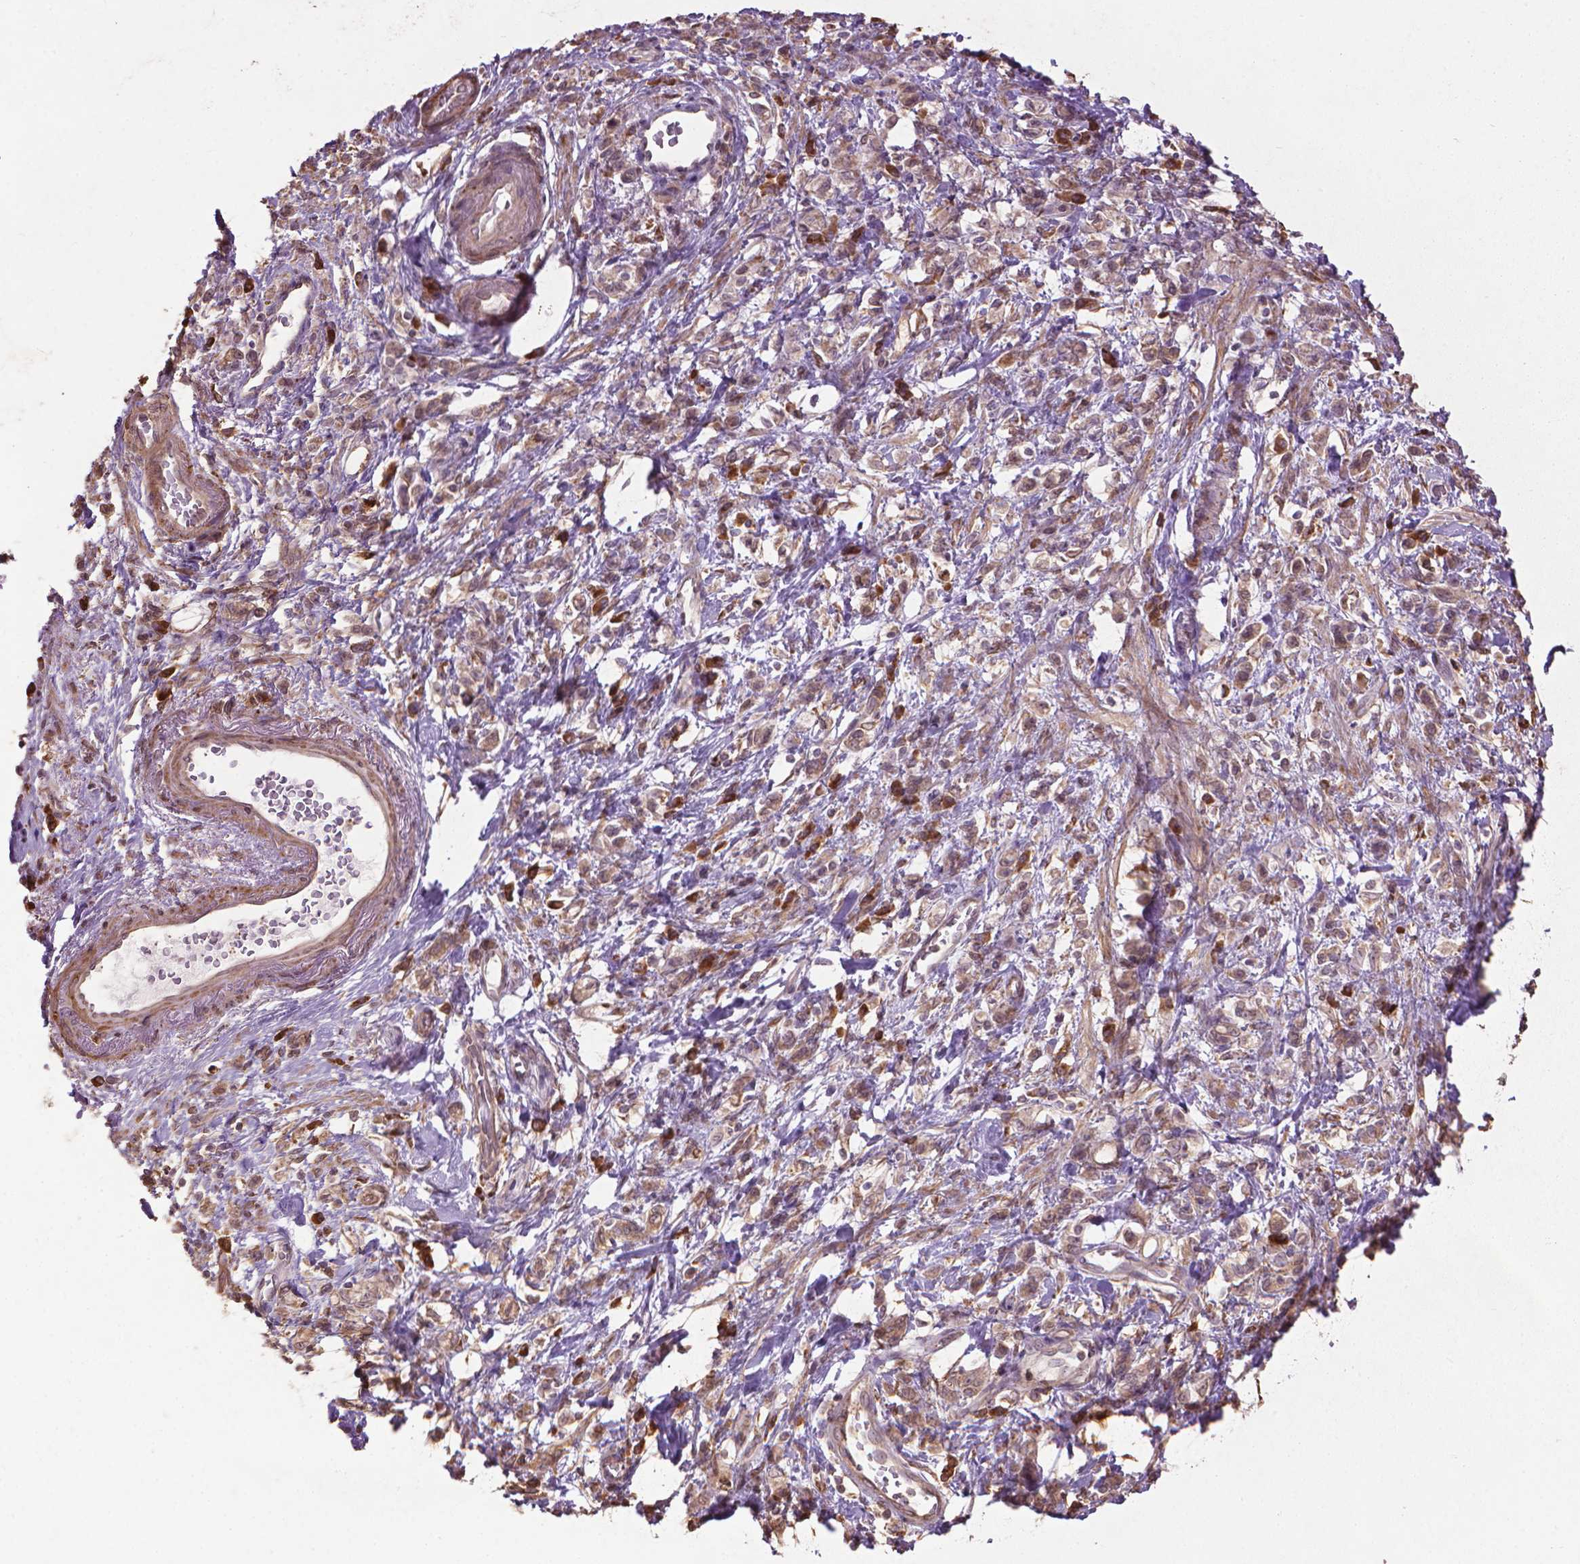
{"staining": {"intensity": "weak", "quantity": ">75%", "location": "cytoplasmic/membranous"}, "tissue": "stomach cancer", "cell_type": "Tumor cells", "image_type": "cancer", "snomed": [{"axis": "morphology", "description": "Adenocarcinoma, NOS"}, {"axis": "topography", "description": "Stomach"}], "caption": "This is an image of immunohistochemistry (IHC) staining of stomach cancer (adenocarcinoma), which shows weak expression in the cytoplasmic/membranous of tumor cells.", "gene": "GAS1", "patient": {"sex": "male", "age": 77}}